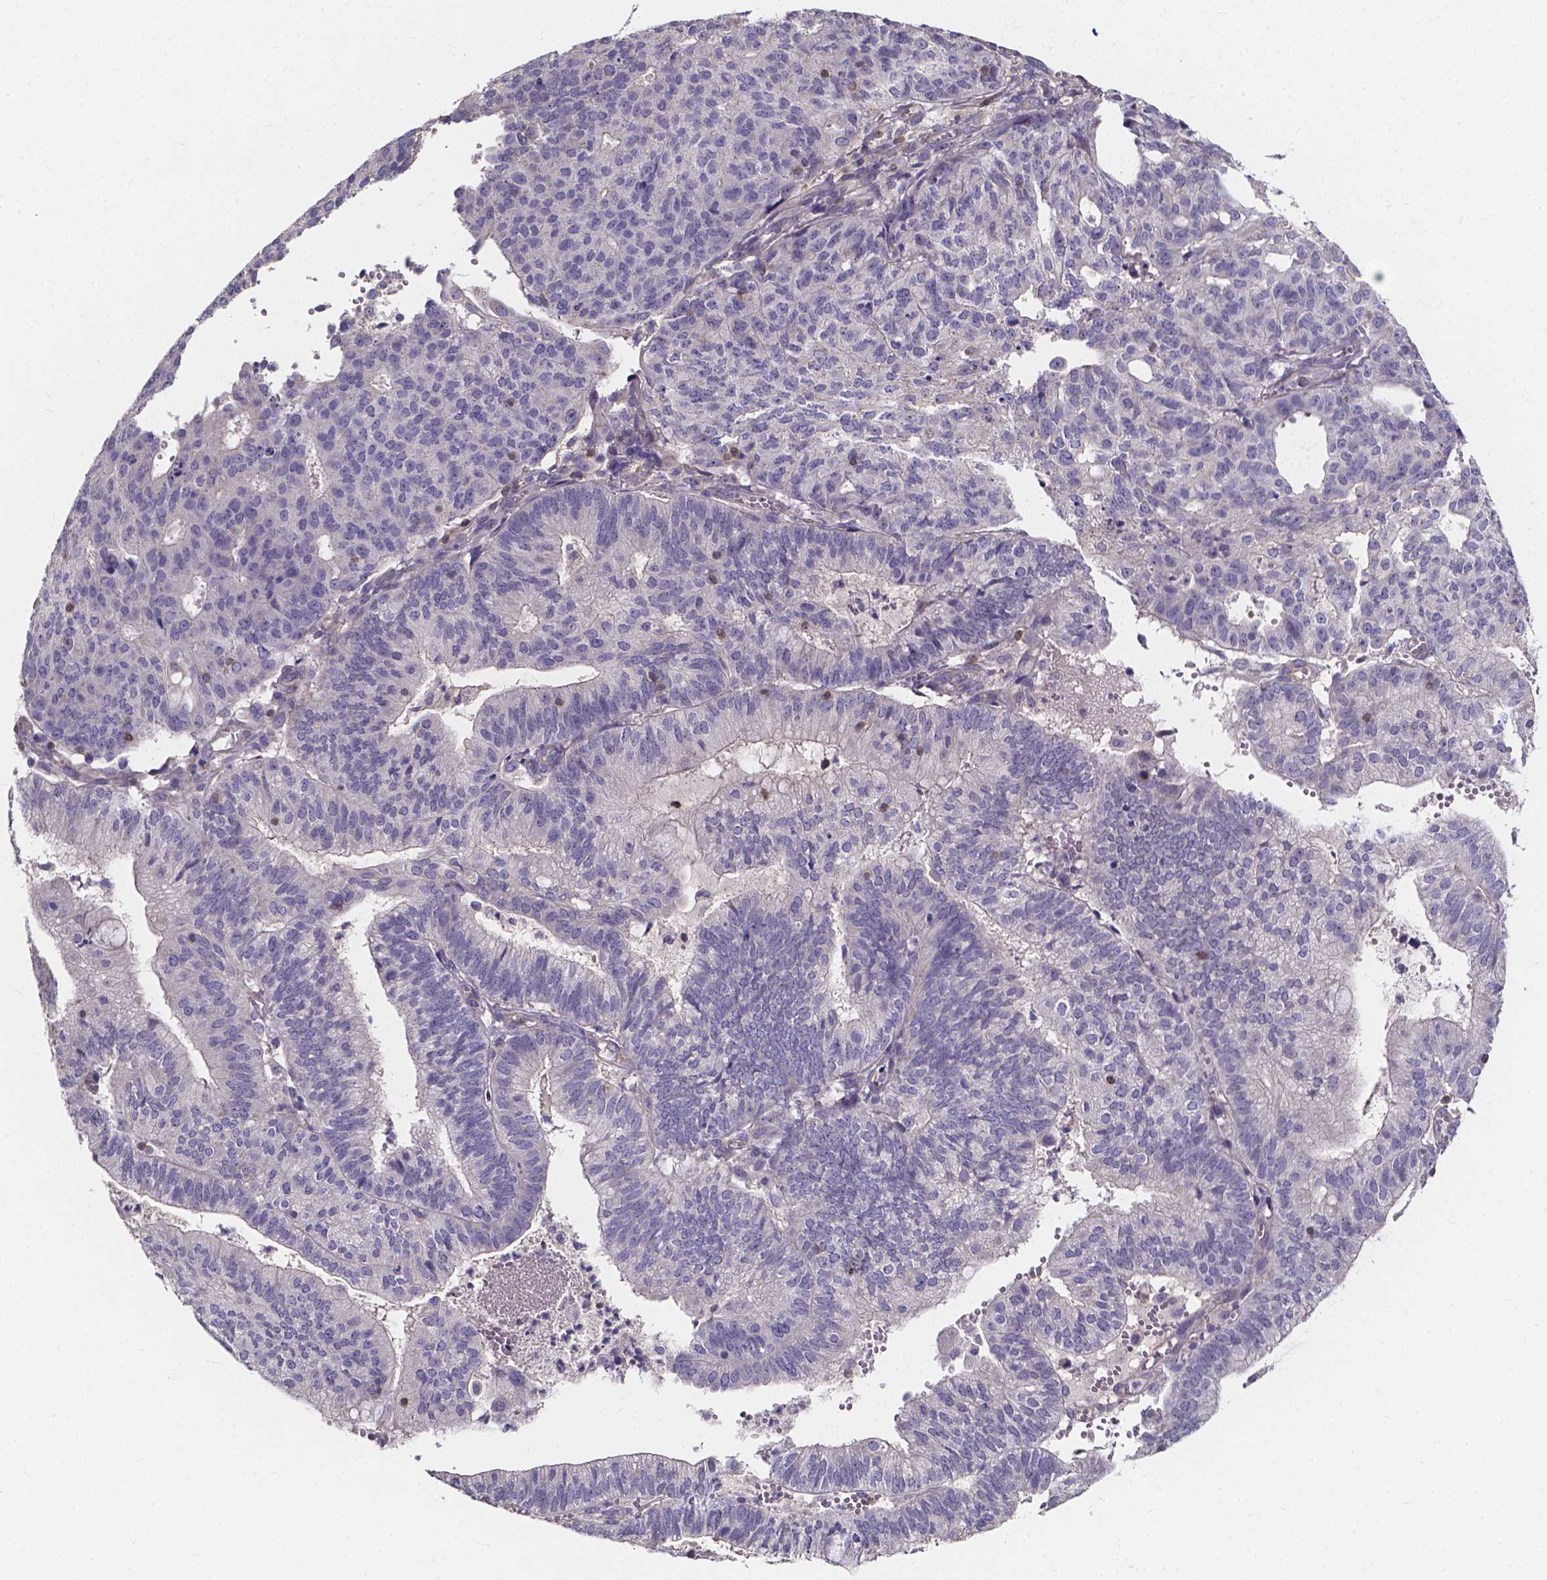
{"staining": {"intensity": "negative", "quantity": "none", "location": "none"}, "tissue": "endometrial cancer", "cell_type": "Tumor cells", "image_type": "cancer", "snomed": [{"axis": "morphology", "description": "Adenocarcinoma, NOS"}, {"axis": "topography", "description": "Endometrium"}], "caption": "IHC image of neoplastic tissue: endometrial adenocarcinoma stained with DAB shows no significant protein positivity in tumor cells. The staining is performed using DAB (3,3'-diaminobenzidine) brown chromogen with nuclei counter-stained in using hematoxylin.", "gene": "THEMIS", "patient": {"sex": "female", "age": 82}}